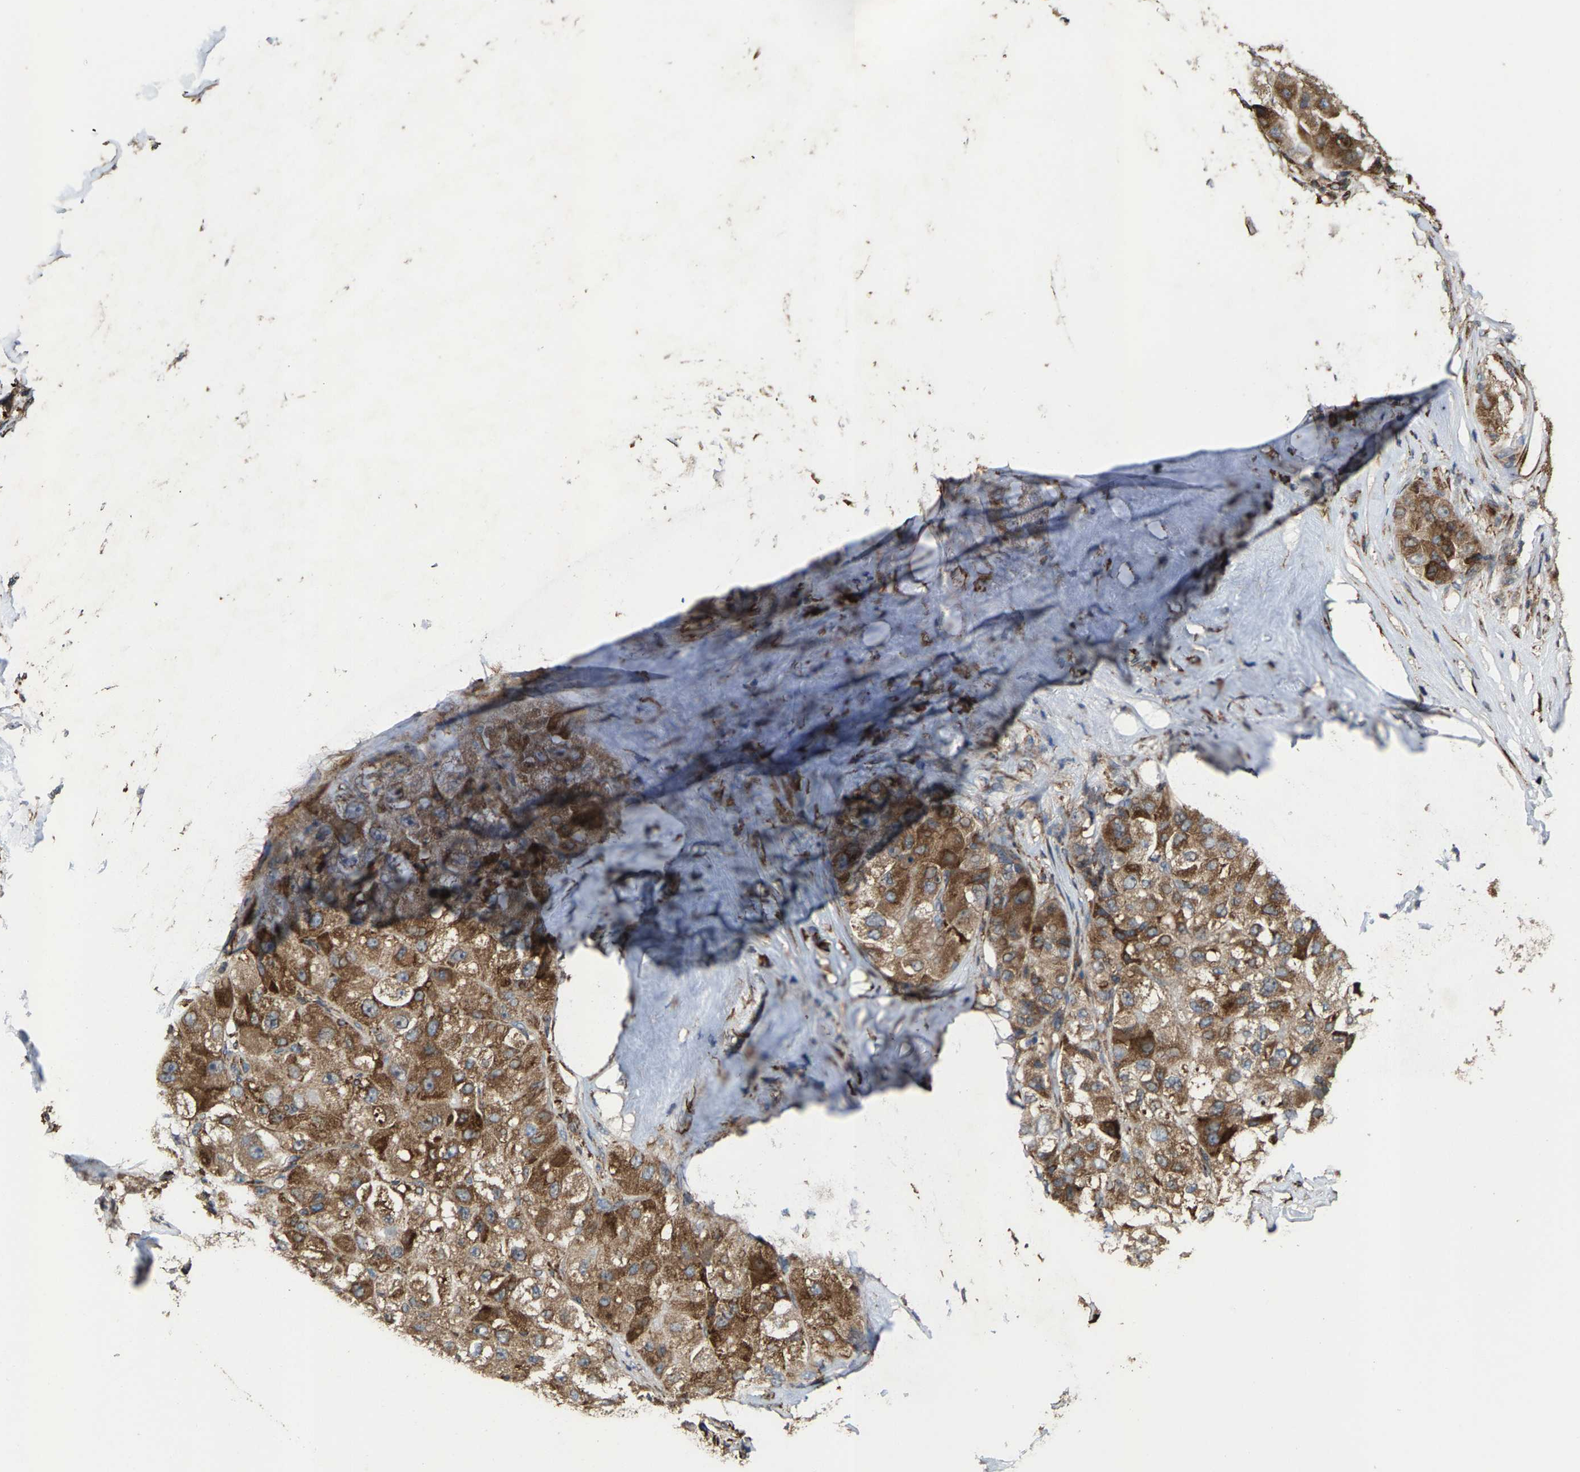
{"staining": {"intensity": "moderate", "quantity": ">75%", "location": "cytoplasmic/membranous"}, "tissue": "liver cancer", "cell_type": "Tumor cells", "image_type": "cancer", "snomed": [{"axis": "morphology", "description": "Carcinoma, Hepatocellular, NOS"}, {"axis": "topography", "description": "Liver"}], "caption": "This histopathology image displays immunohistochemistry staining of liver cancer (hepatocellular carcinoma), with medium moderate cytoplasmic/membranous staining in about >75% of tumor cells.", "gene": "FGD3", "patient": {"sex": "male", "age": 80}}